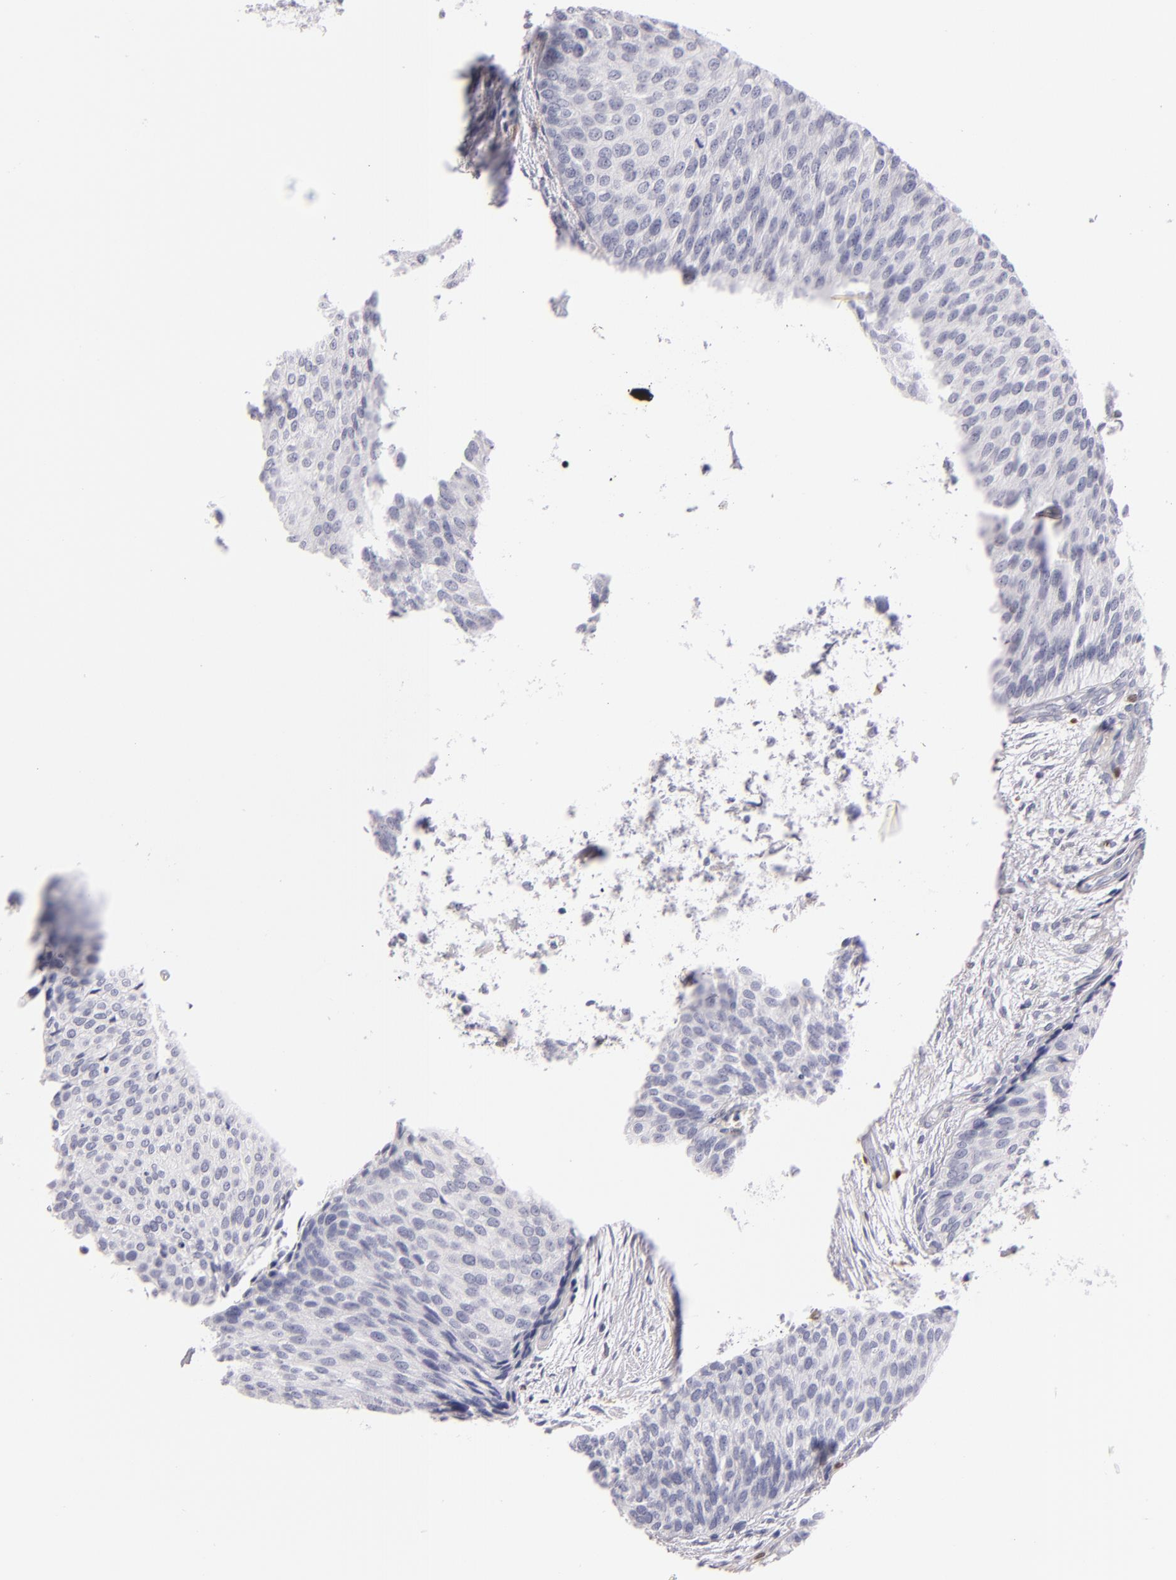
{"staining": {"intensity": "negative", "quantity": "none", "location": "none"}, "tissue": "urothelial cancer", "cell_type": "Tumor cells", "image_type": "cancer", "snomed": [{"axis": "morphology", "description": "Urothelial carcinoma, Low grade"}, {"axis": "topography", "description": "Urinary bladder"}], "caption": "Urothelial carcinoma (low-grade) was stained to show a protein in brown. There is no significant staining in tumor cells. (DAB (3,3'-diaminobenzidine) immunohistochemistry visualized using brightfield microscopy, high magnification).", "gene": "F13A1", "patient": {"sex": "male", "age": 84}}